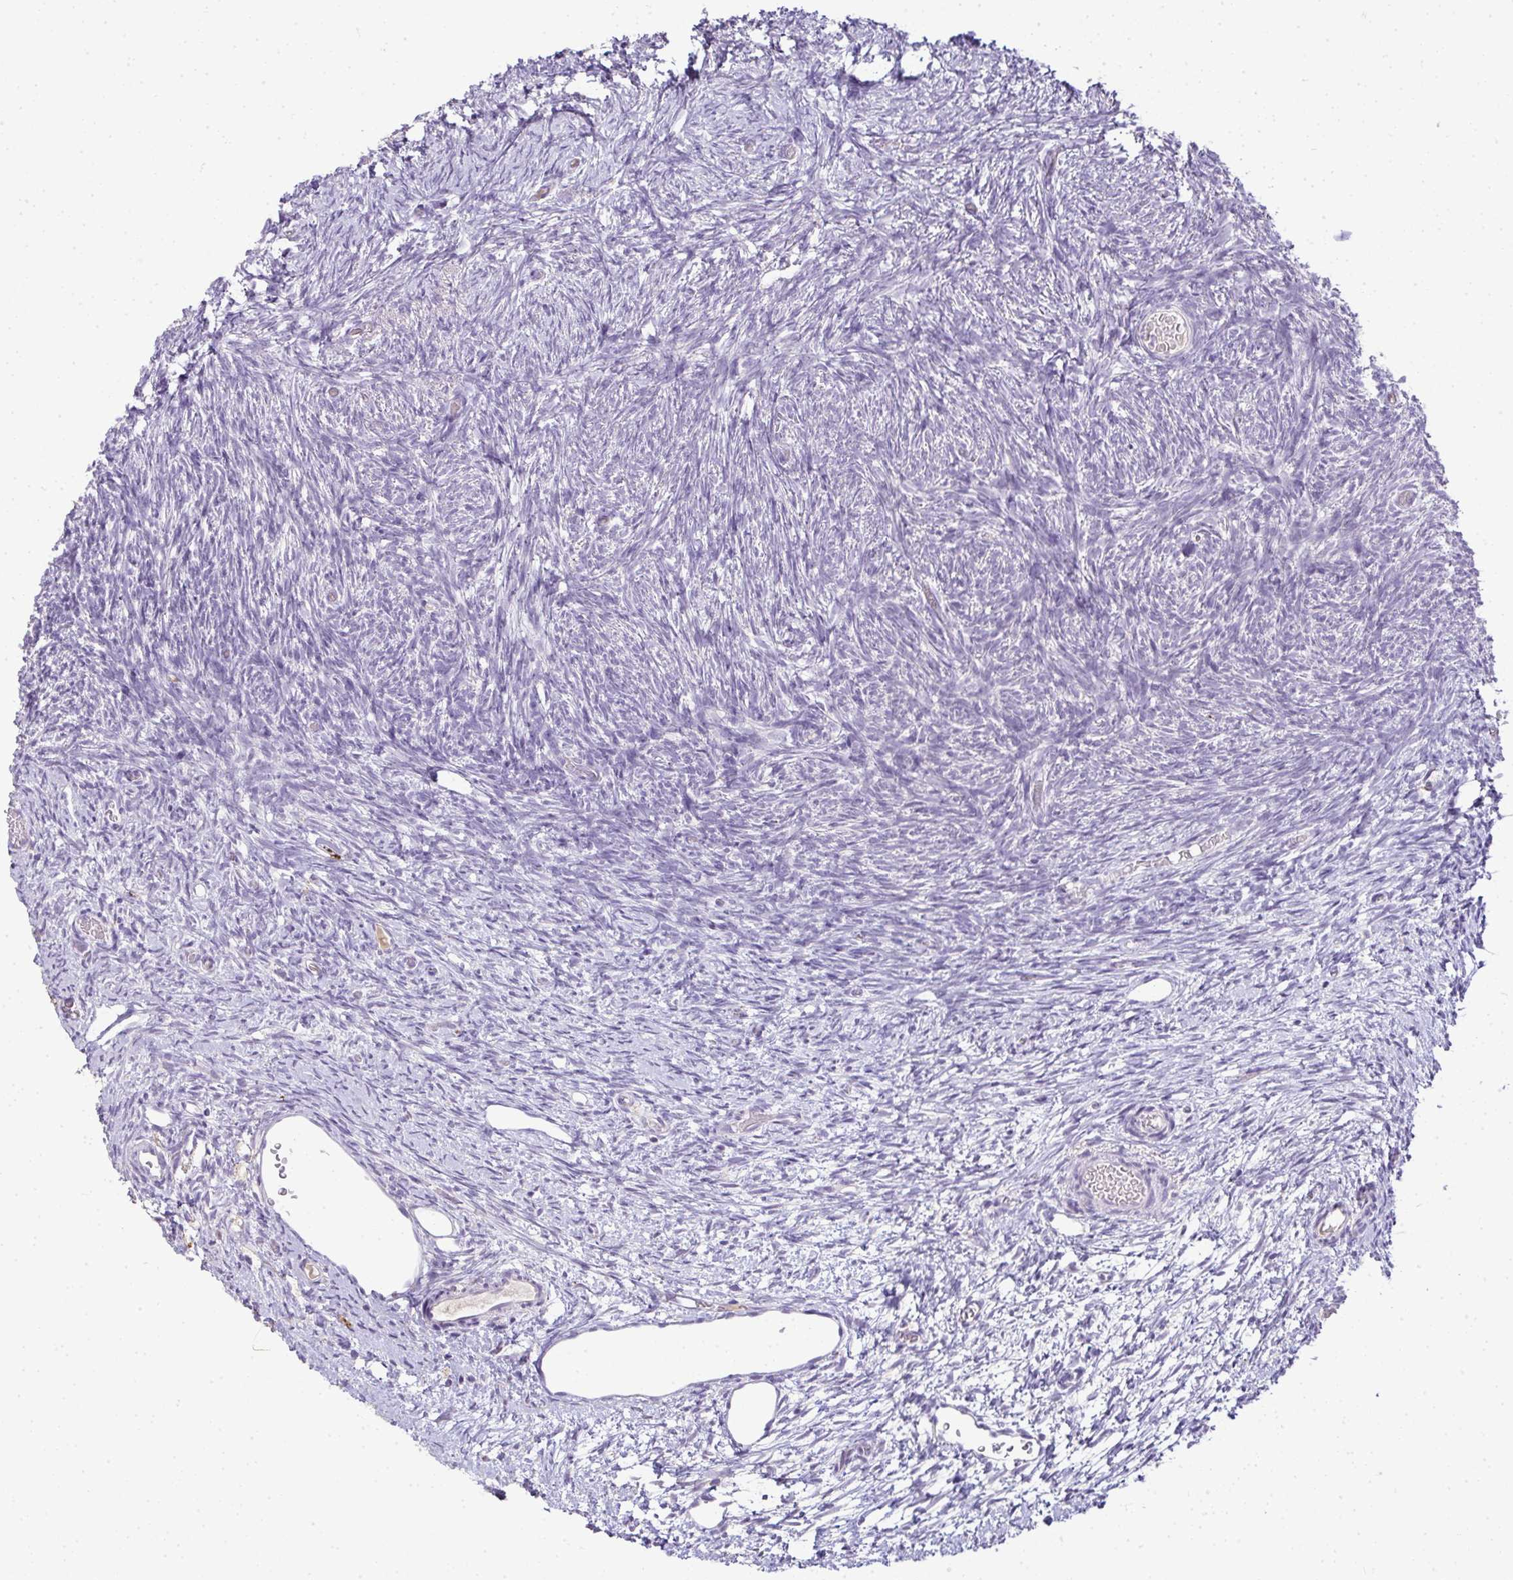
{"staining": {"intensity": "weak", "quantity": "25%-75%", "location": "cytoplasmic/membranous"}, "tissue": "ovary", "cell_type": "Follicle cells", "image_type": "normal", "snomed": [{"axis": "morphology", "description": "Normal tissue, NOS"}, {"axis": "topography", "description": "Ovary"}], "caption": "A brown stain shows weak cytoplasmic/membranous positivity of a protein in follicle cells of normal ovary. The staining is performed using DAB brown chromogen to label protein expression. The nuclei are counter-stained blue using hematoxylin.", "gene": "CMPK1", "patient": {"sex": "female", "age": 39}}